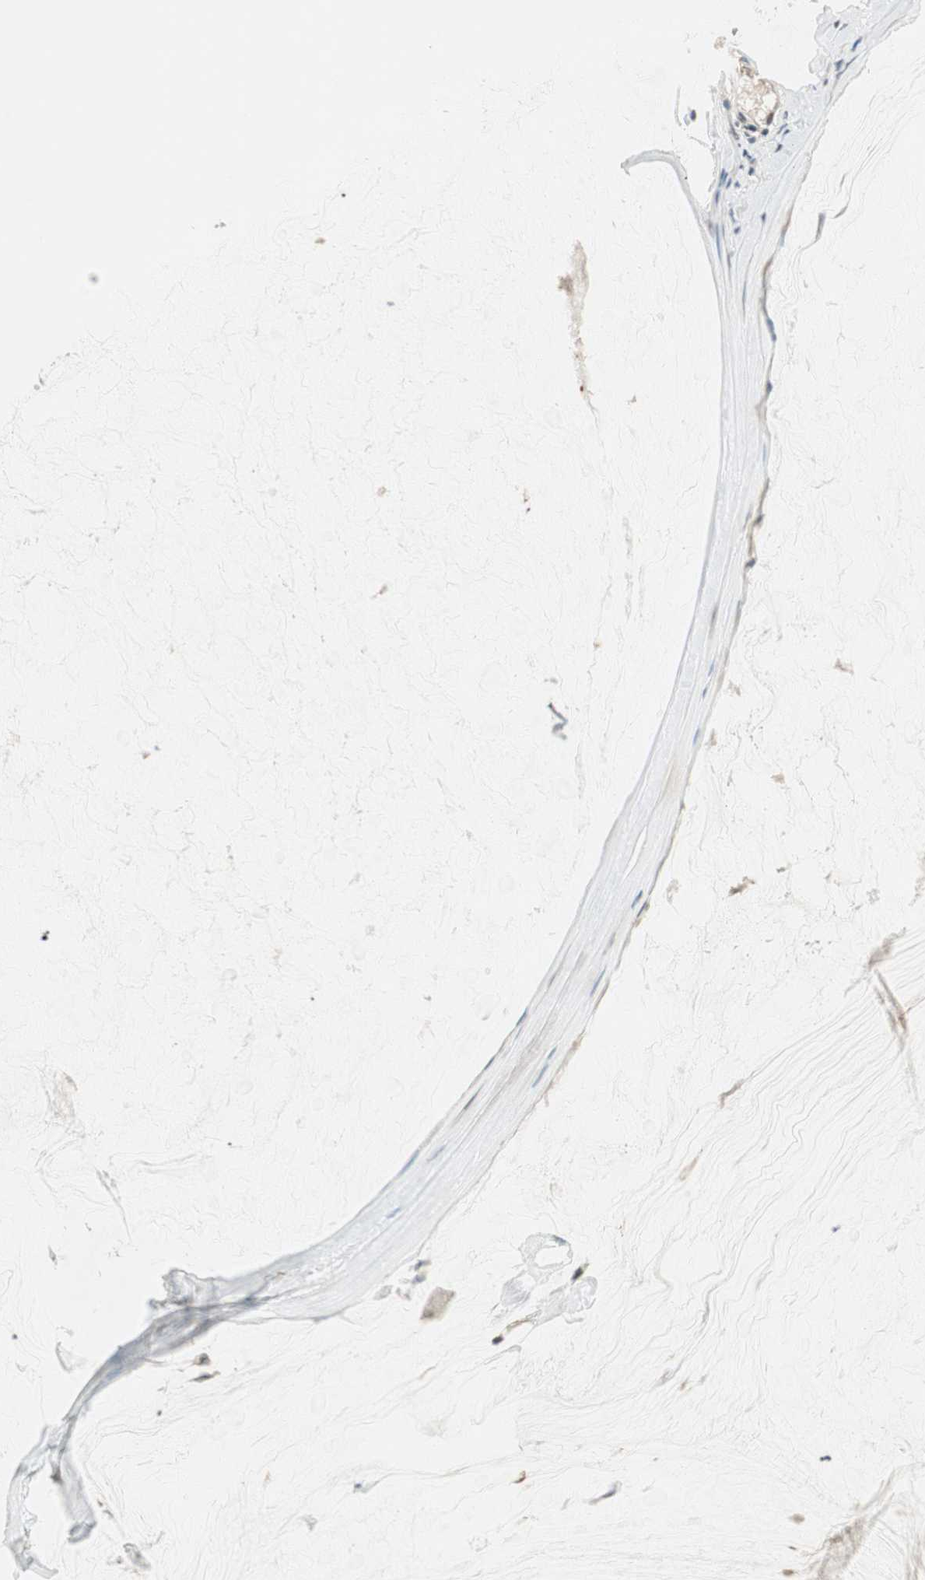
{"staining": {"intensity": "weak", "quantity": "25%-75%", "location": "nuclear"}, "tissue": "ovarian cancer", "cell_type": "Tumor cells", "image_type": "cancer", "snomed": [{"axis": "morphology", "description": "Cystadenocarcinoma, mucinous, NOS"}, {"axis": "topography", "description": "Ovary"}], "caption": "The histopathology image exhibits a brown stain indicating the presence of a protein in the nuclear of tumor cells in mucinous cystadenocarcinoma (ovarian).", "gene": "USP5", "patient": {"sex": "female", "age": 39}}